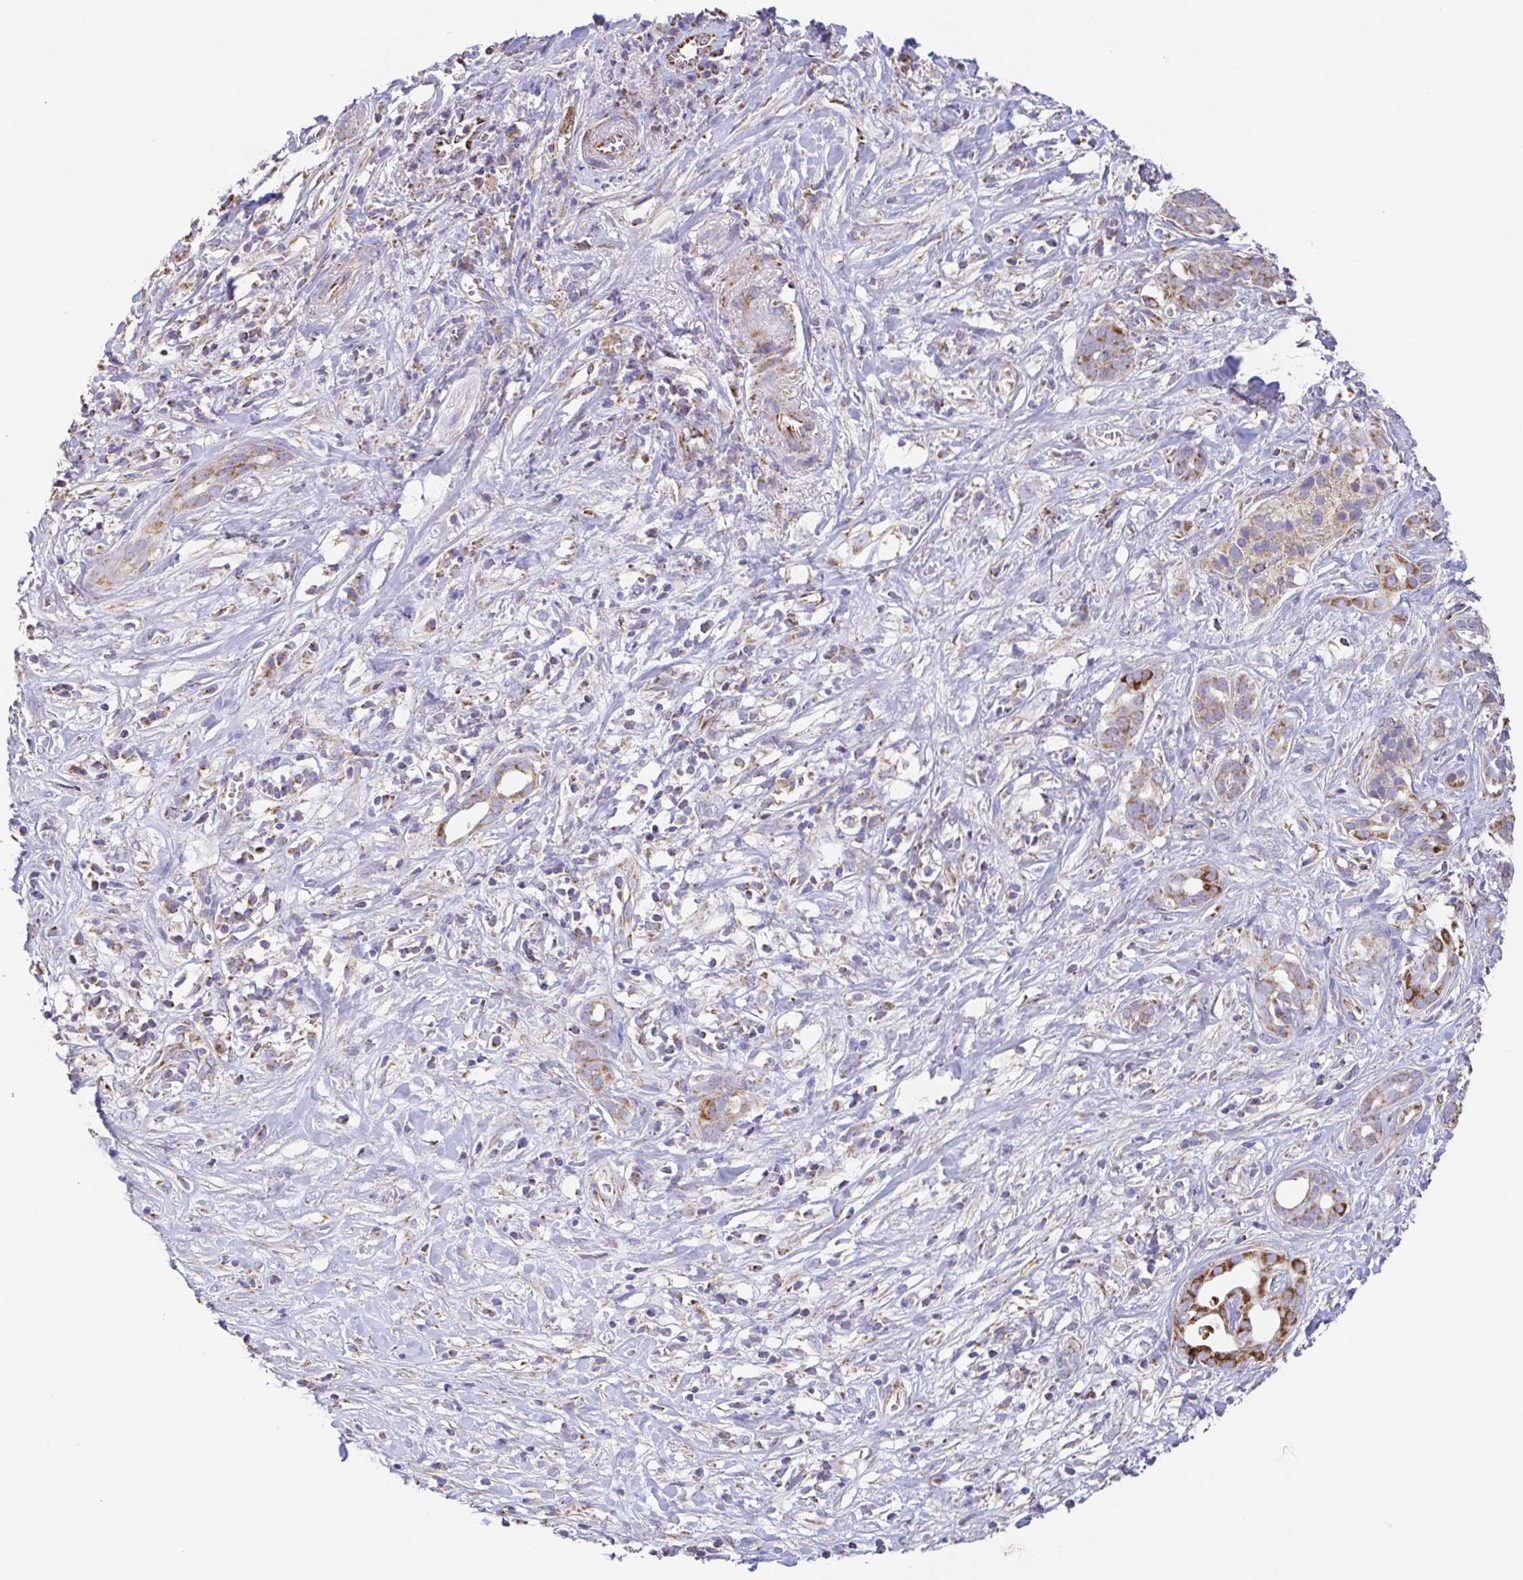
{"staining": {"intensity": "strong", "quantity": "<25%", "location": "cytoplasmic/membranous"}, "tissue": "pancreatic cancer", "cell_type": "Tumor cells", "image_type": "cancer", "snomed": [{"axis": "morphology", "description": "Adenocarcinoma, NOS"}, {"axis": "topography", "description": "Pancreas"}], "caption": "Strong cytoplasmic/membranous staining for a protein is identified in about <25% of tumor cells of pancreatic cancer (adenocarcinoma) using immunohistochemistry (IHC).", "gene": "GINM1", "patient": {"sex": "male", "age": 61}}